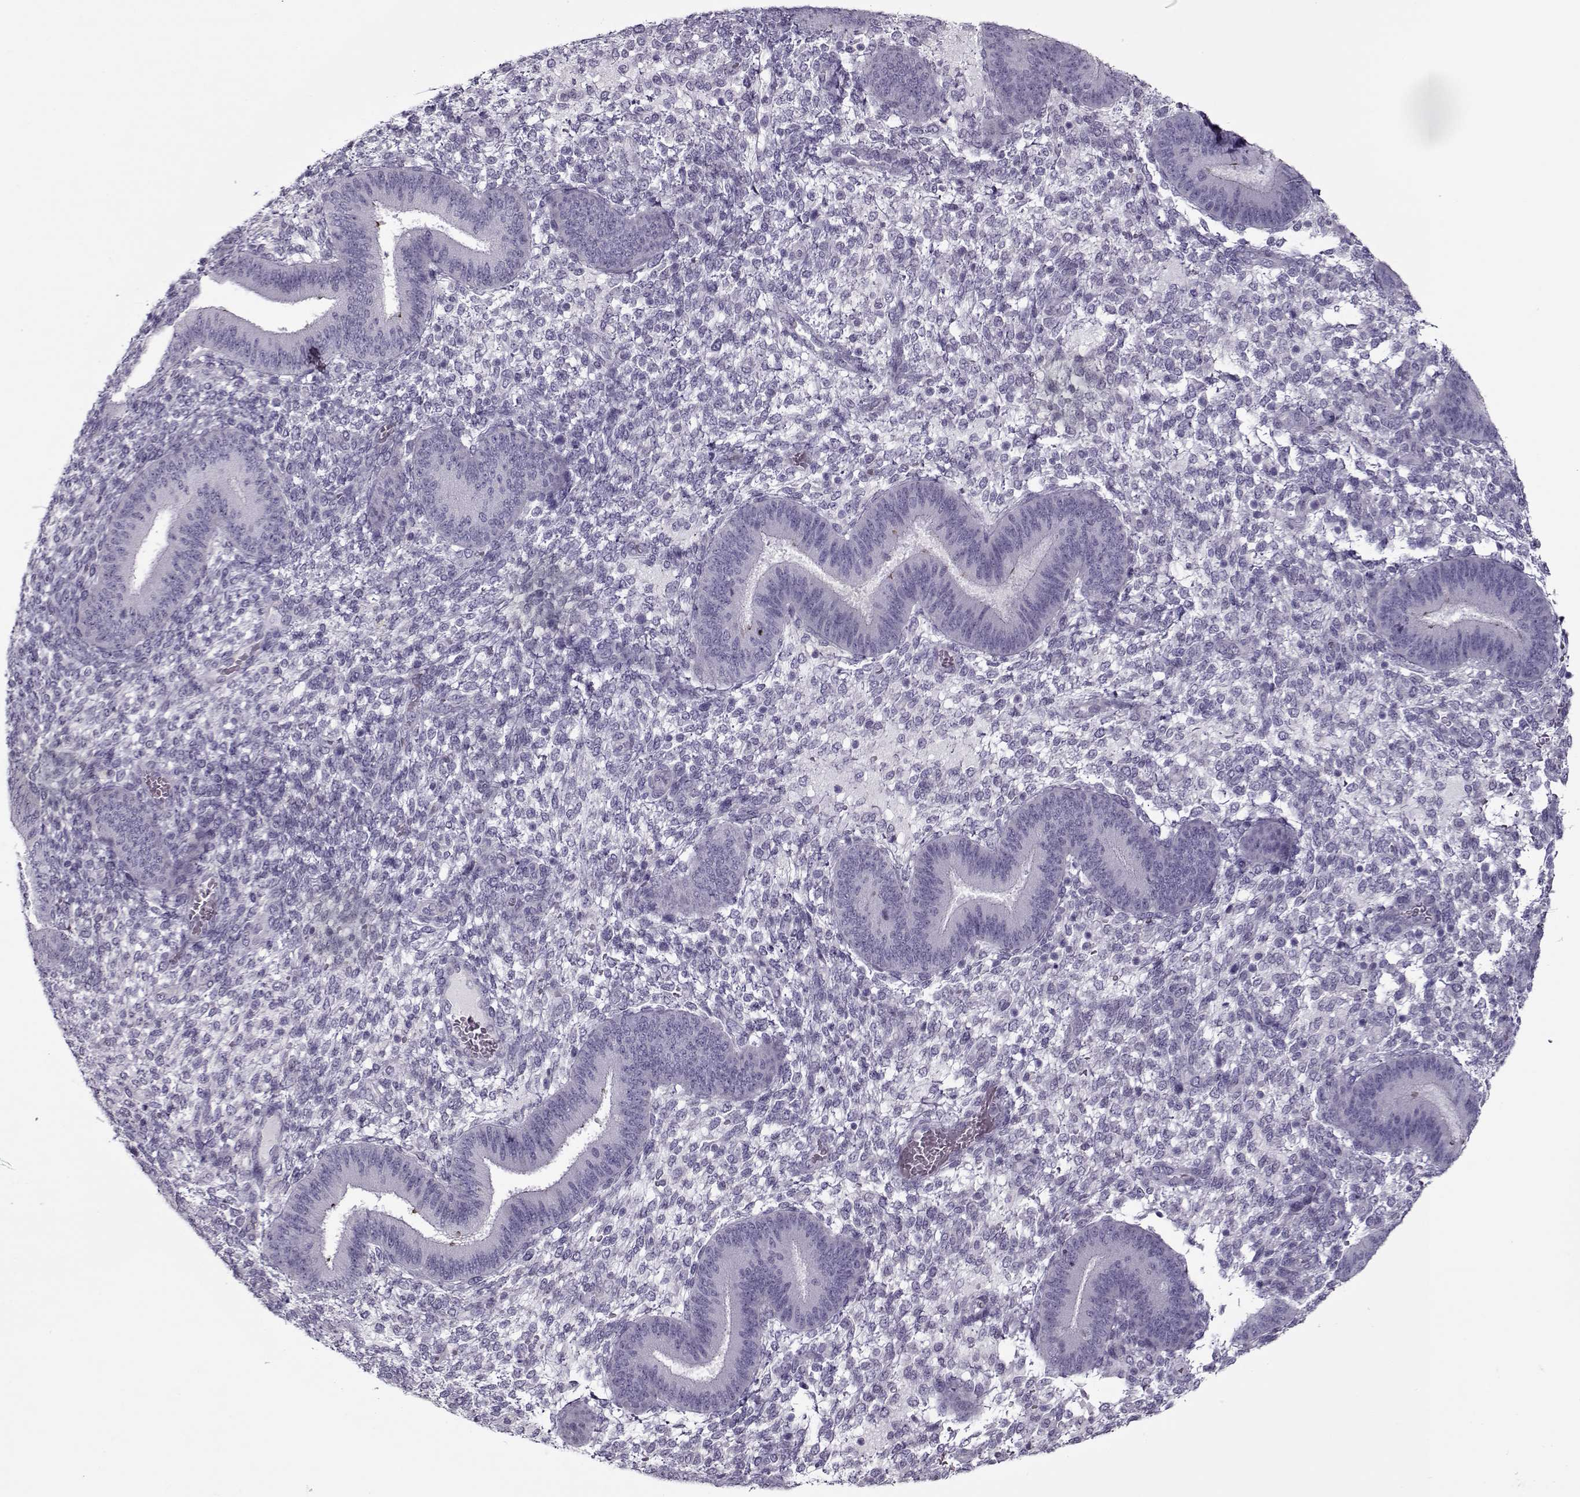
{"staining": {"intensity": "negative", "quantity": "none", "location": "none"}, "tissue": "endometrium", "cell_type": "Cells in endometrial stroma", "image_type": "normal", "snomed": [{"axis": "morphology", "description": "Normal tissue, NOS"}, {"axis": "topography", "description": "Endometrium"}], "caption": "High magnification brightfield microscopy of normal endometrium stained with DAB (brown) and counterstained with hematoxylin (blue): cells in endometrial stroma show no significant staining.", "gene": "CIBAR1", "patient": {"sex": "female", "age": 39}}